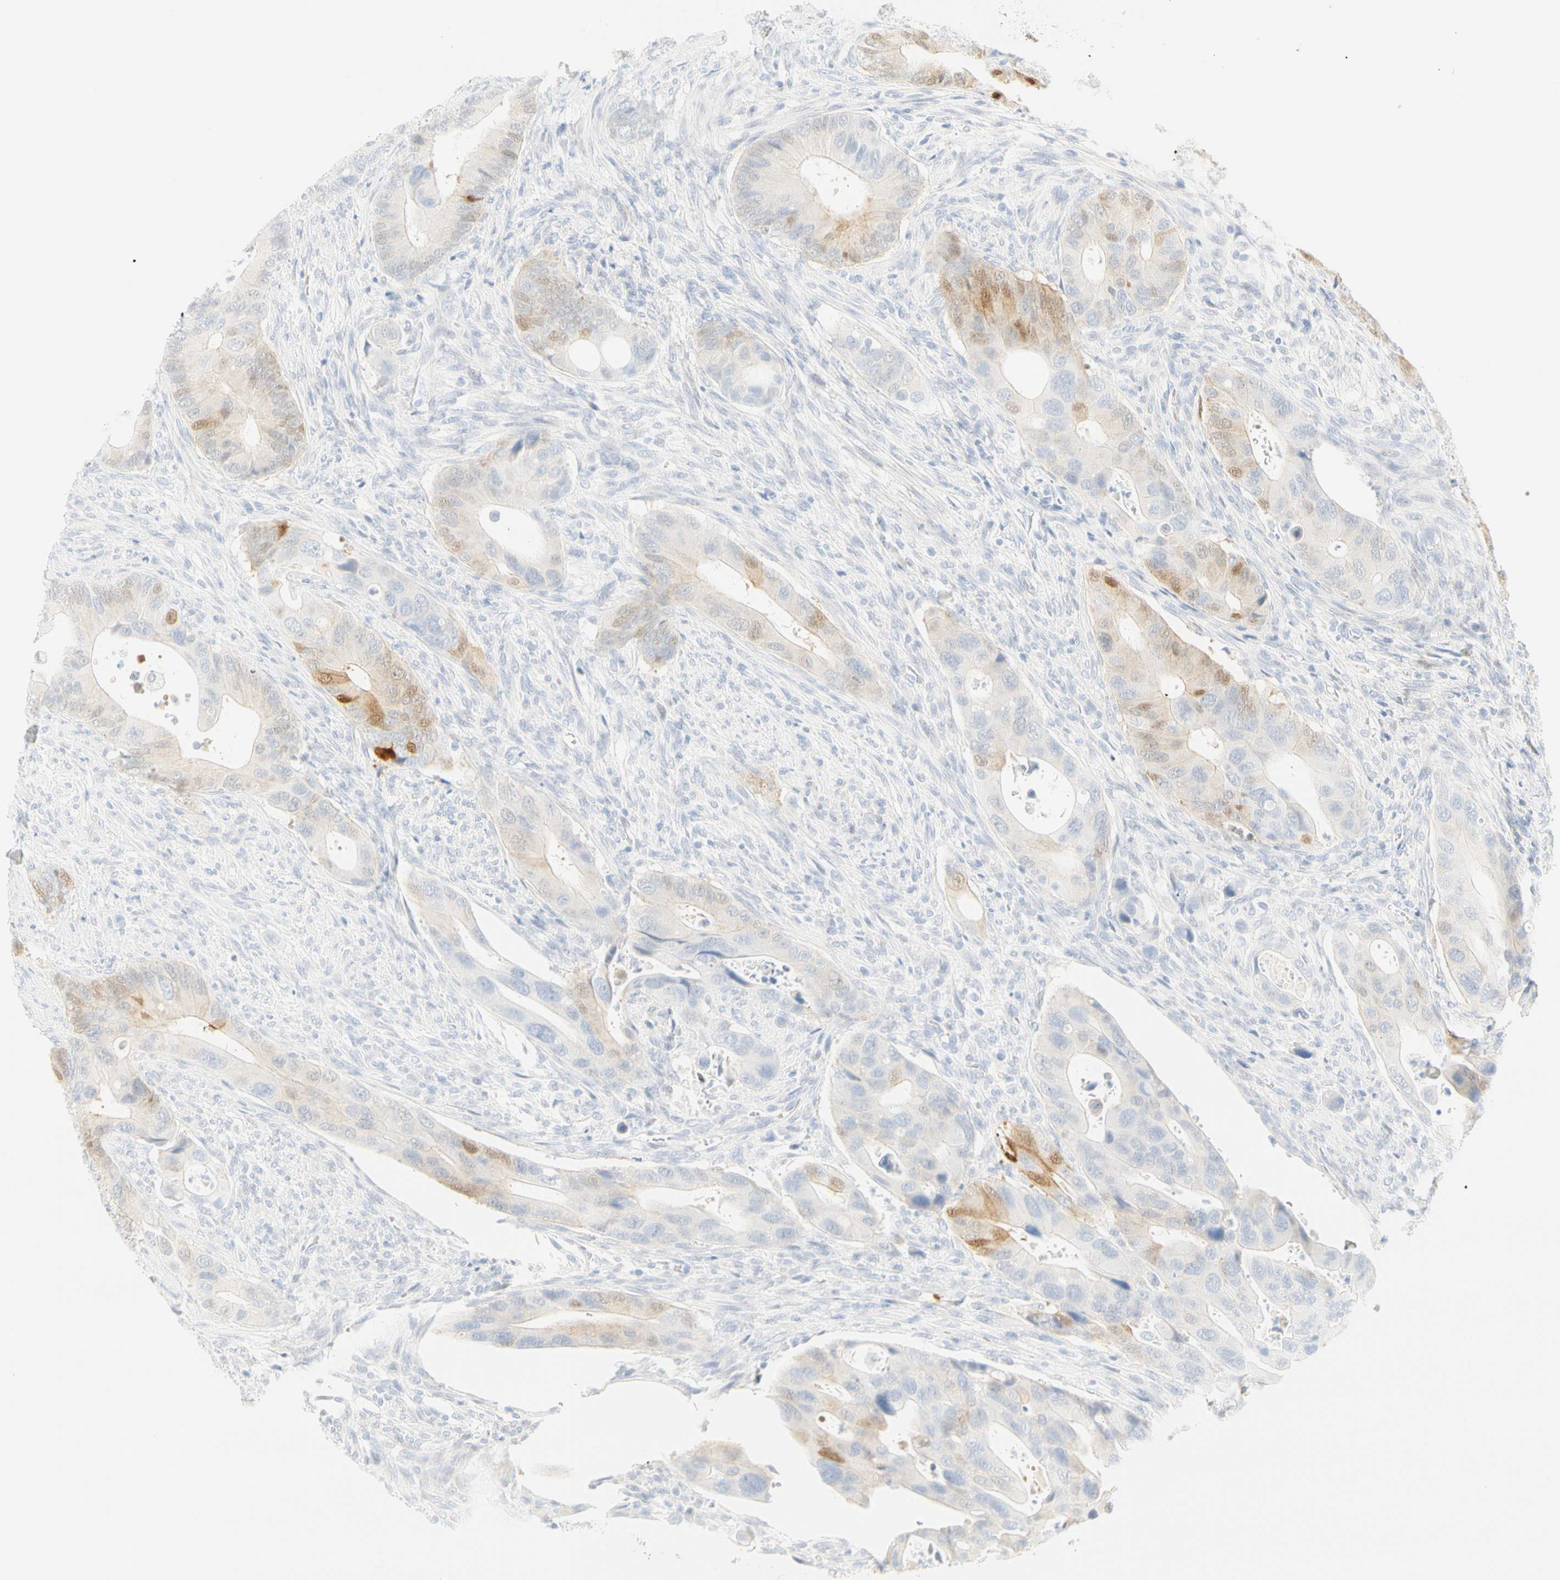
{"staining": {"intensity": "weak", "quantity": "<25%", "location": "cytoplasmic/membranous"}, "tissue": "colorectal cancer", "cell_type": "Tumor cells", "image_type": "cancer", "snomed": [{"axis": "morphology", "description": "Adenocarcinoma, NOS"}, {"axis": "topography", "description": "Rectum"}], "caption": "Immunohistochemical staining of colorectal cancer (adenocarcinoma) displays no significant staining in tumor cells. (DAB (3,3'-diaminobenzidine) immunohistochemistry (IHC), high magnification).", "gene": "SELENBP1", "patient": {"sex": "female", "age": 57}}